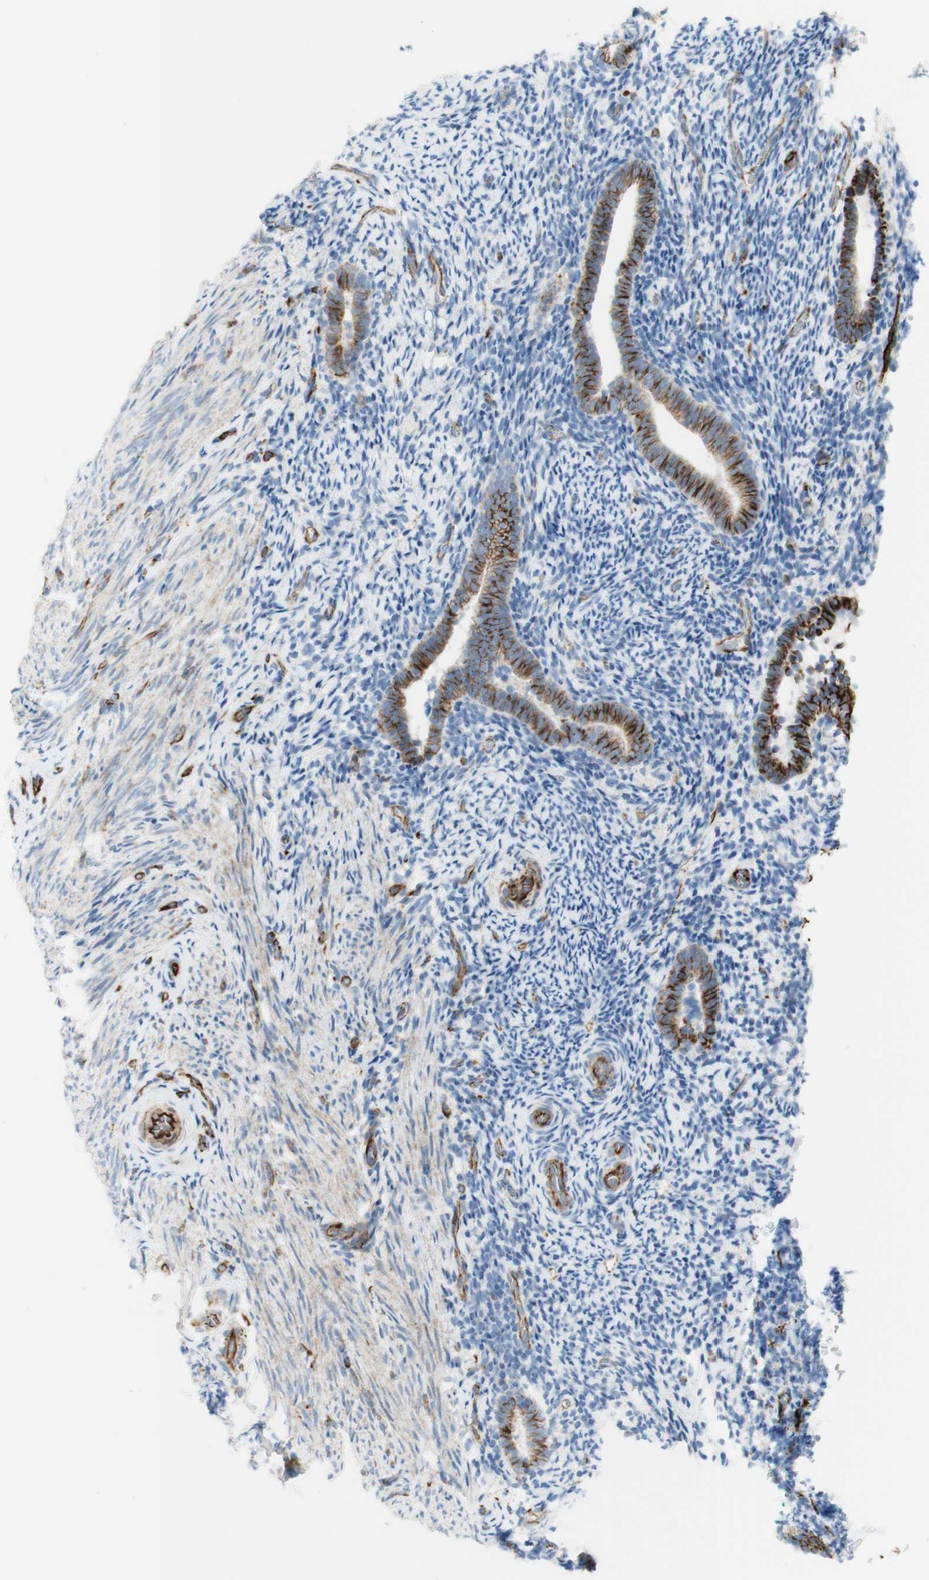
{"staining": {"intensity": "moderate", "quantity": "25%-75%", "location": "cytoplasmic/membranous"}, "tissue": "endometrium", "cell_type": "Cells in endometrial stroma", "image_type": "normal", "snomed": [{"axis": "morphology", "description": "Normal tissue, NOS"}, {"axis": "topography", "description": "Endometrium"}], "caption": "A micrograph showing moderate cytoplasmic/membranous expression in approximately 25%-75% of cells in endometrial stroma in unremarkable endometrium, as visualized by brown immunohistochemical staining.", "gene": "POU2AF1", "patient": {"sex": "female", "age": 51}}